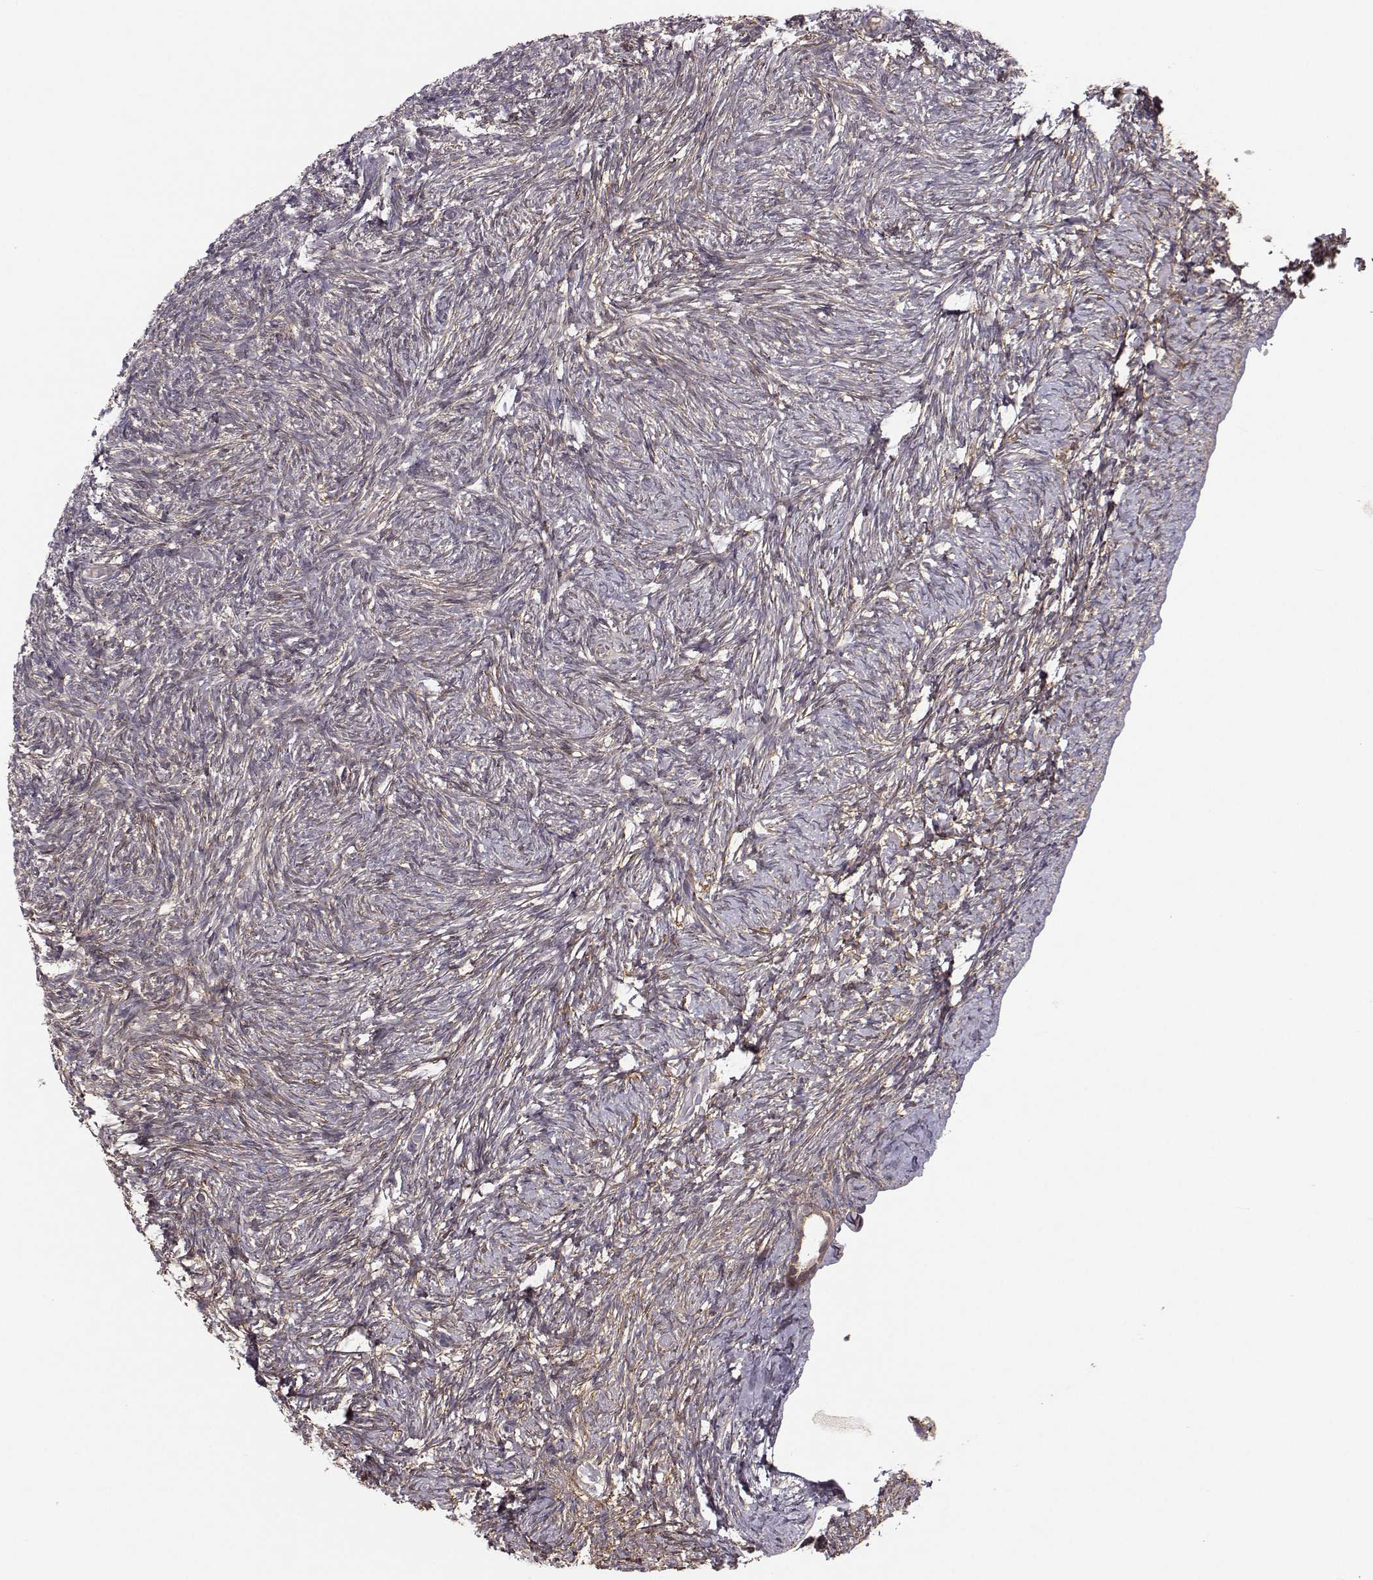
{"staining": {"intensity": "weak", "quantity": ">75%", "location": "cytoplasmic/membranous"}, "tissue": "ovary", "cell_type": "Follicle cells", "image_type": "normal", "snomed": [{"axis": "morphology", "description": "Normal tissue, NOS"}, {"axis": "topography", "description": "Ovary"}], "caption": "Protein analysis of benign ovary reveals weak cytoplasmic/membranous positivity in approximately >75% of follicle cells.", "gene": "PLEKHG3", "patient": {"sex": "female", "age": 39}}